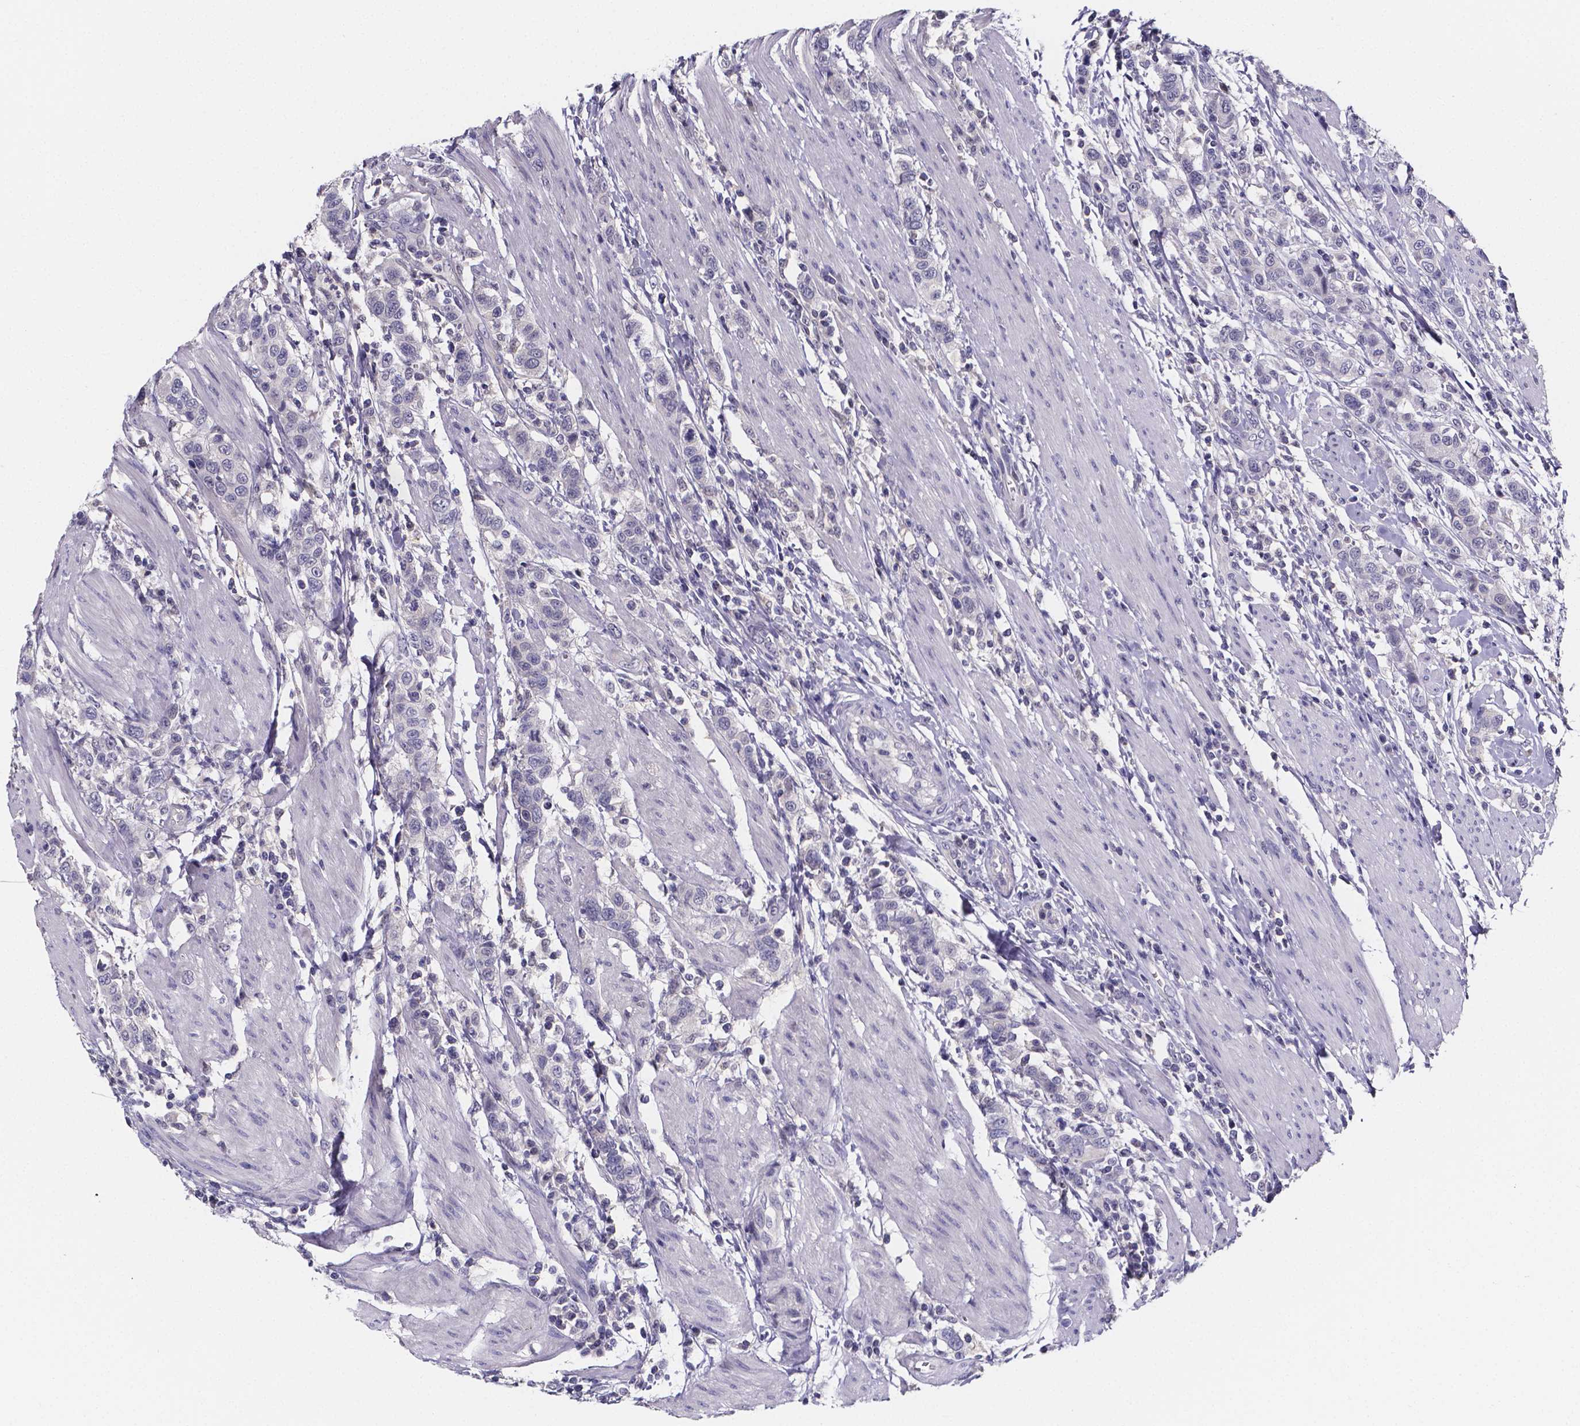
{"staining": {"intensity": "negative", "quantity": "none", "location": "none"}, "tissue": "urothelial cancer", "cell_type": "Tumor cells", "image_type": "cancer", "snomed": [{"axis": "morphology", "description": "Urothelial carcinoma, High grade"}, {"axis": "topography", "description": "Urinary bladder"}], "caption": "Human urothelial carcinoma (high-grade) stained for a protein using immunohistochemistry (IHC) displays no positivity in tumor cells.", "gene": "IZUMO1", "patient": {"sex": "female", "age": 58}}